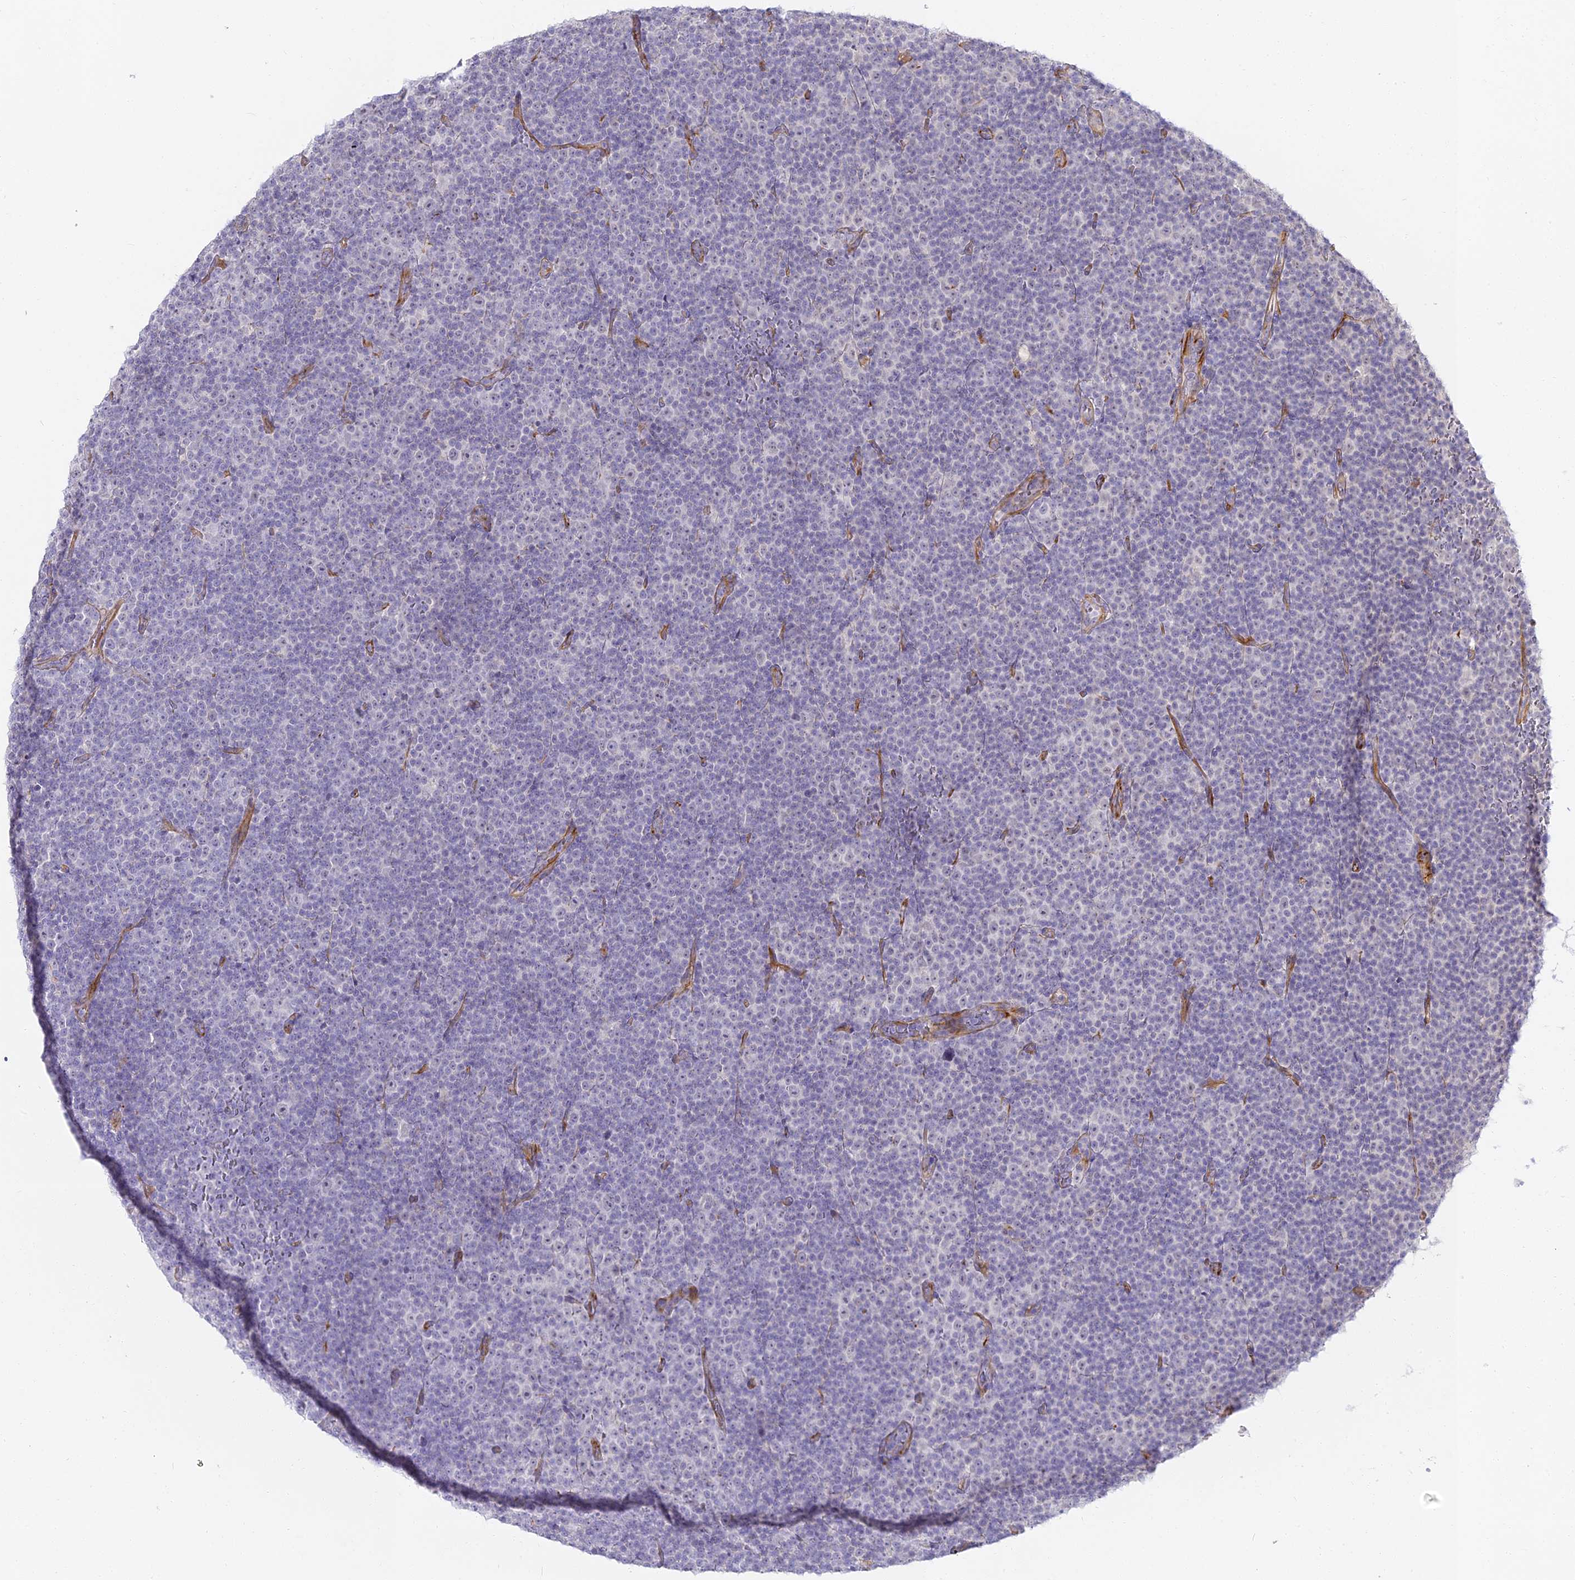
{"staining": {"intensity": "negative", "quantity": "none", "location": "none"}, "tissue": "lymphoma", "cell_type": "Tumor cells", "image_type": "cancer", "snomed": [{"axis": "morphology", "description": "Malignant lymphoma, non-Hodgkin's type, Low grade"}, {"axis": "topography", "description": "Lymph node"}], "caption": "A micrograph of lymphoma stained for a protein exhibits no brown staining in tumor cells. (DAB immunohistochemistry (IHC) visualized using brightfield microscopy, high magnification).", "gene": "ALPG", "patient": {"sex": "female", "age": 67}}